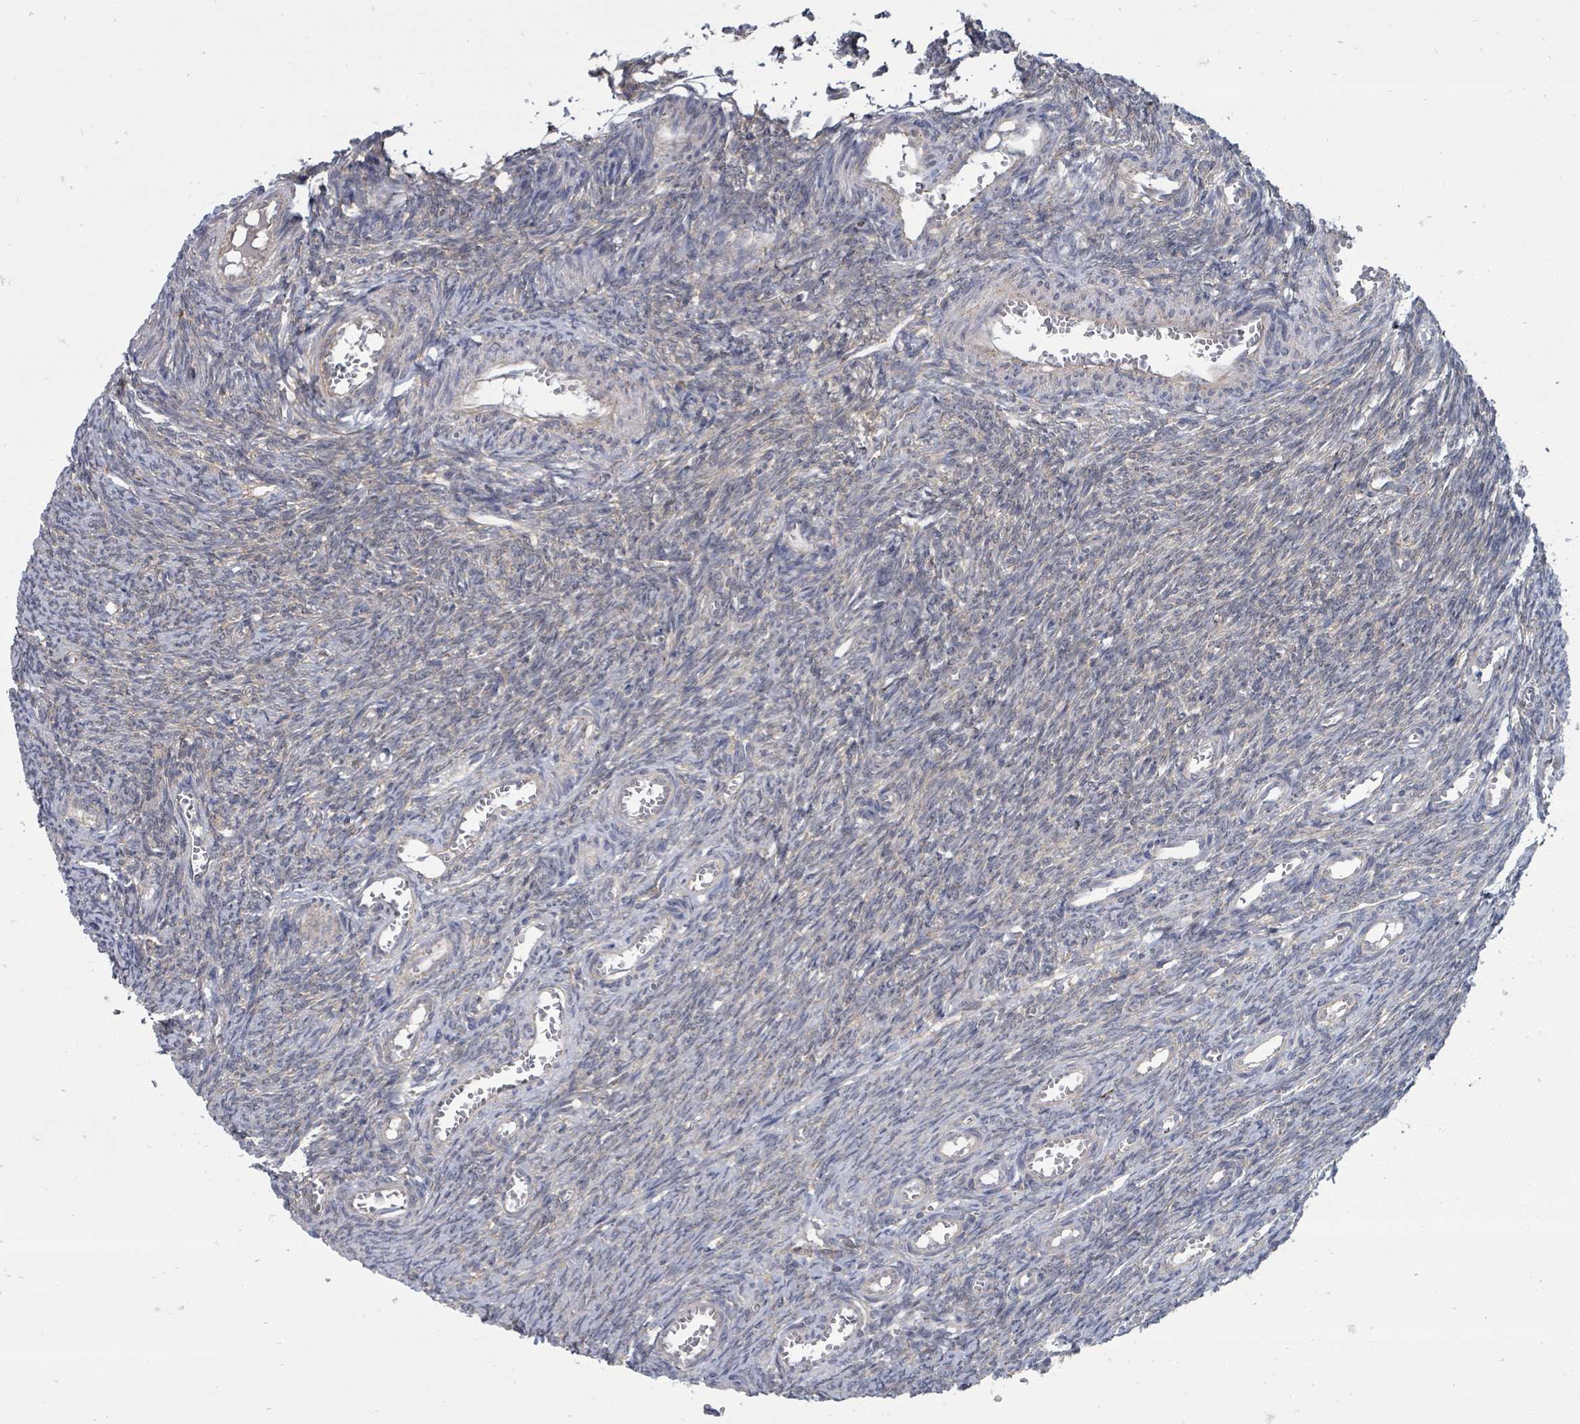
{"staining": {"intensity": "negative", "quantity": "none", "location": "none"}, "tissue": "ovary", "cell_type": "Ovarian stroma cells", "image_type": "normal", "snomed": [{"axis": "morphology", "description": "Normal tissue, NOS"}, {"axis": "topography", "description": "Ovary"}], "caption": "Ovarian stroma cells show no significant protein expression in normal ovary. (Brightfield microscopy of DAB (3,3'-diaminobenzidine) immunohistochemistry (IHC) at high magnification).", "gene": "MAGOHB", "patient": {"sex": "female", "age": 44}}